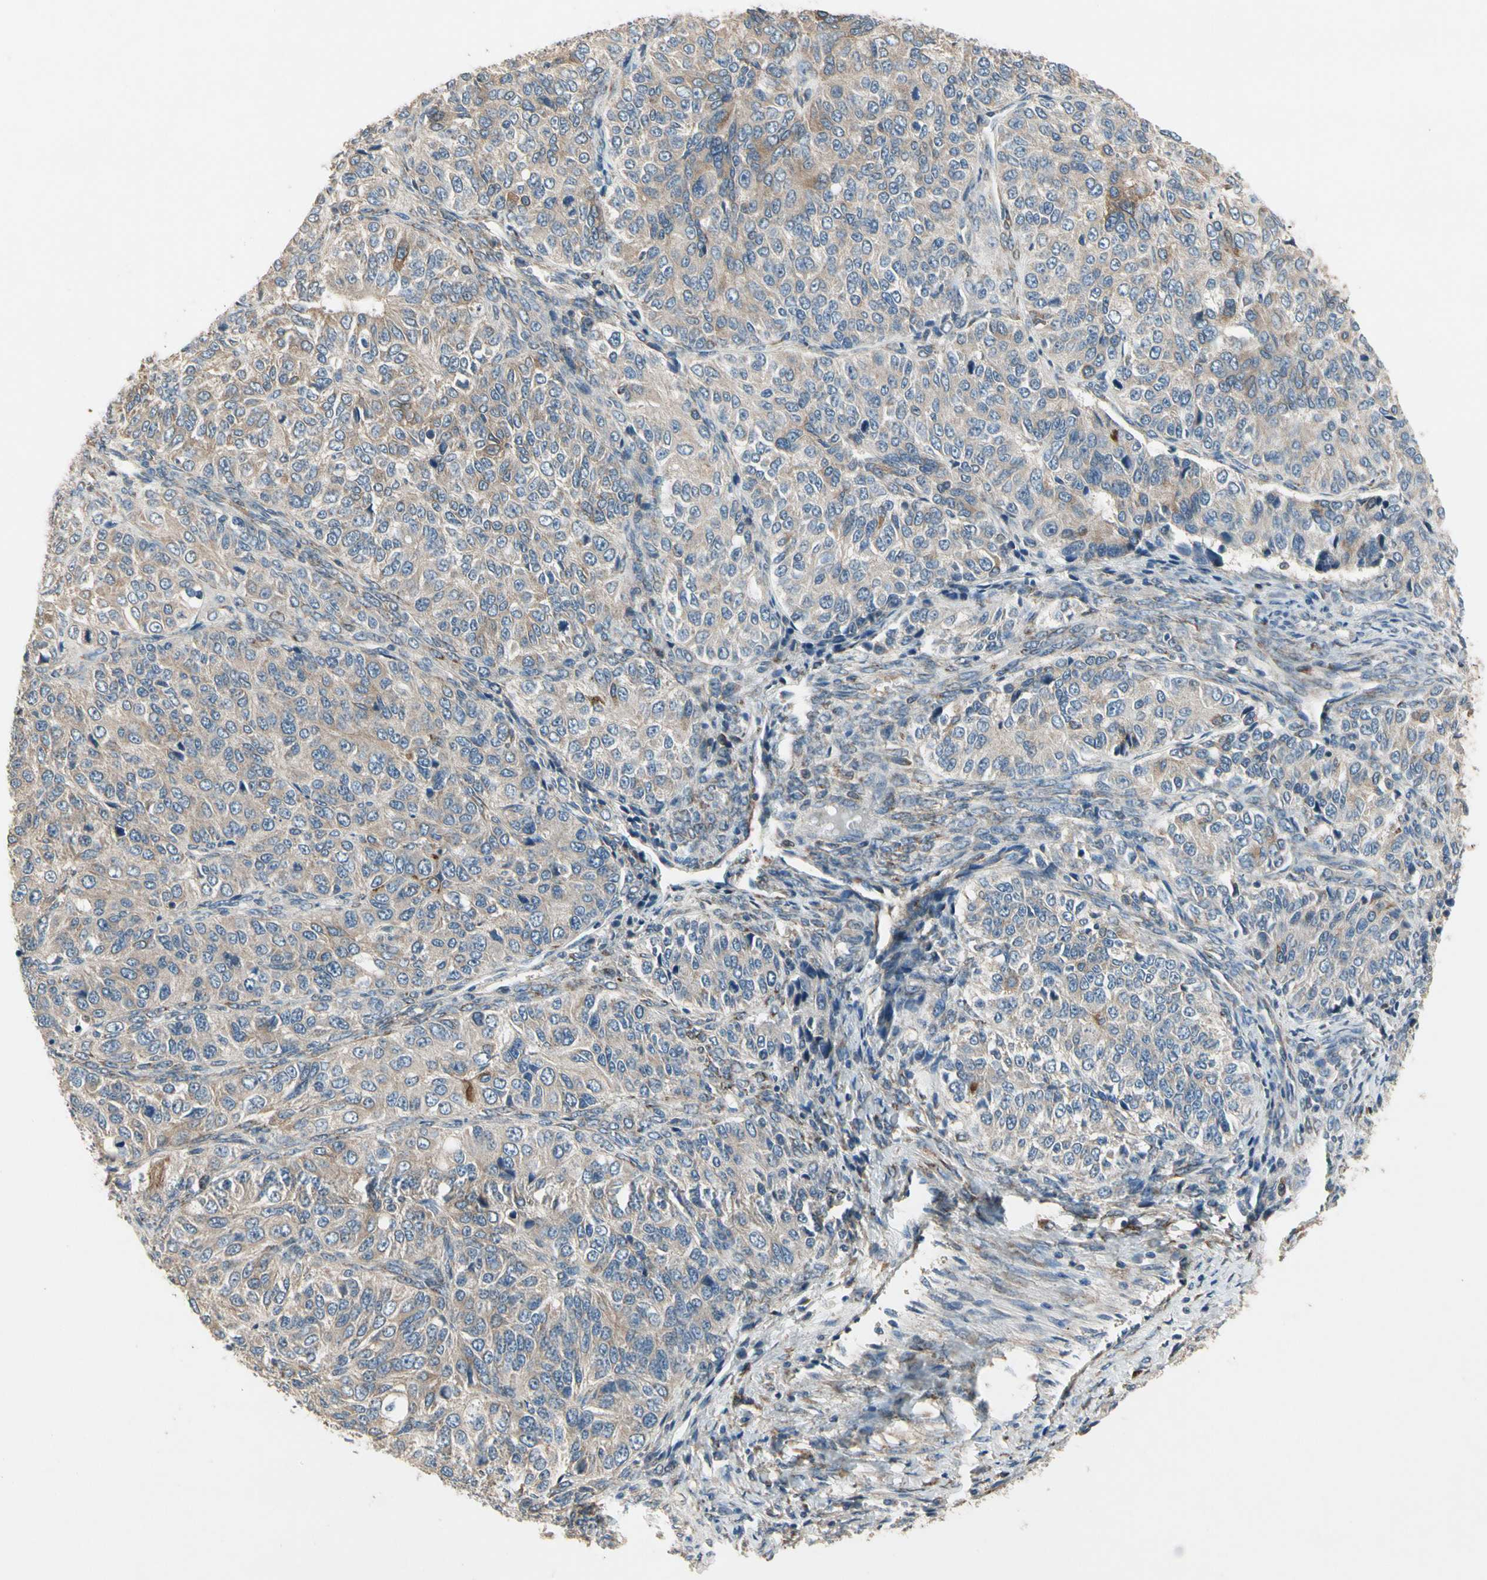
{"staining": {"intensity": "strong", "quantity": "<25%", "location": "cytoplasmic/membranous"}, "tissue": "ovarian cancer", "cell_type": "Tumor cells", "image_type": "cancer", "snomed": [{"axis": "morphology", "description": "Carcinoma, endometroid"}, {"axis": "topography", "description": "Ovary"}], "caption": "Immunohistochemical staining of human ovarian cancer reveals medium levels of strong cytoplasmic/membranous positivity in approximately <25% of tumor cells.", "gene": "CGREF1", "patient": {"sex": "female", "age": 51}}